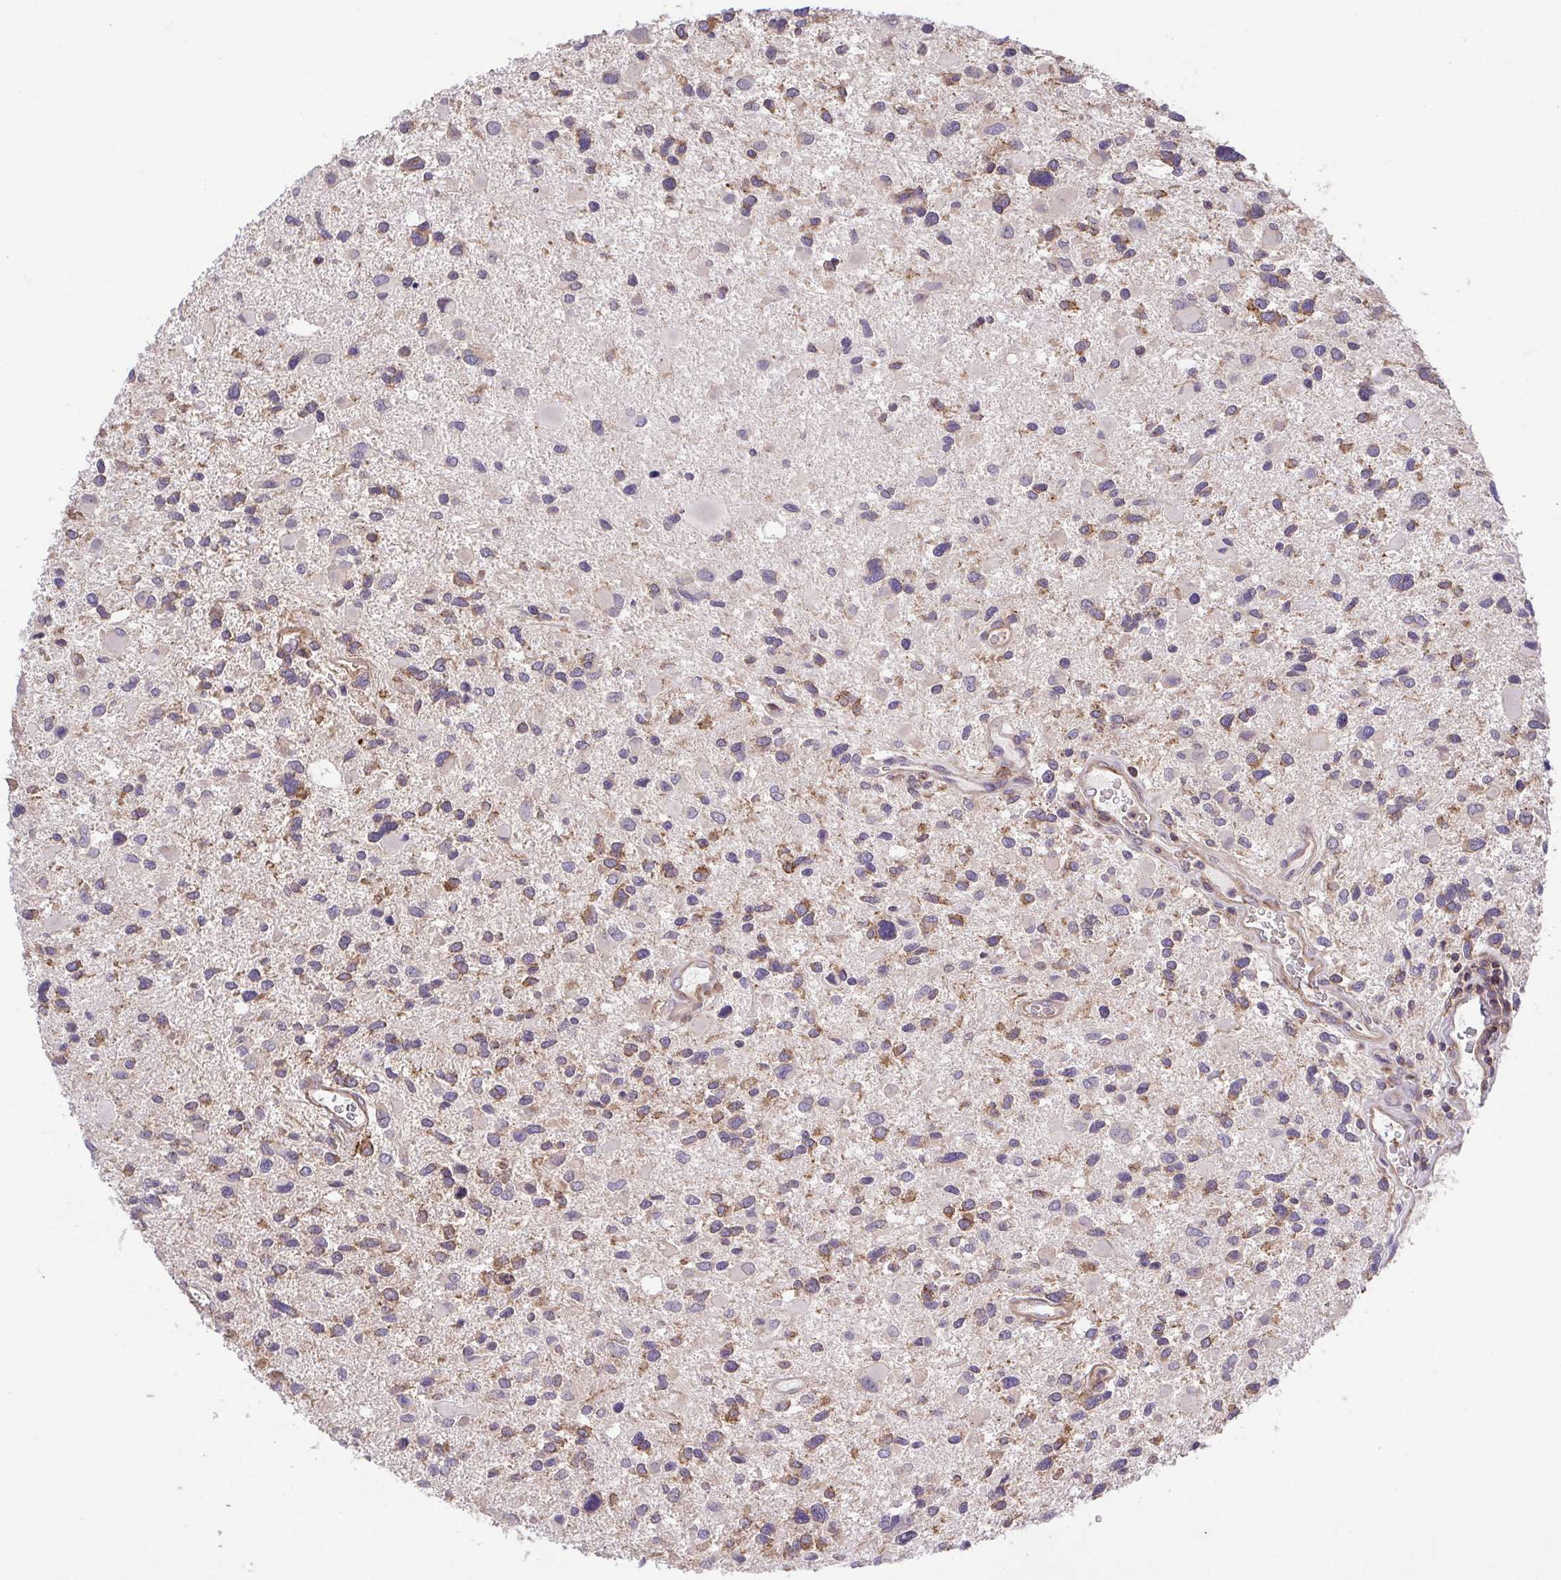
{"staining": {"intensity": "weak", "quantity": ">75%", "location": "cytoplasmic/membranous"}, "tissue": "glioma", "cell_type": "Tumor cells", "image_type": "cancer", "snomed": [{"axis": "morphology", "description": "Glioma, malignant, Low grade"}, {"axis": "topography", "description": "Brain"}], "caption": "The image reveals staining of glioma, revealing weak cytoplasmic/membranous protein positivity (brown color) within tumor cells. (DAB IHC with brightfield microscopy, high magnification).", "gene": "IDE", "patient": {"sex": "female", "age": 32}}